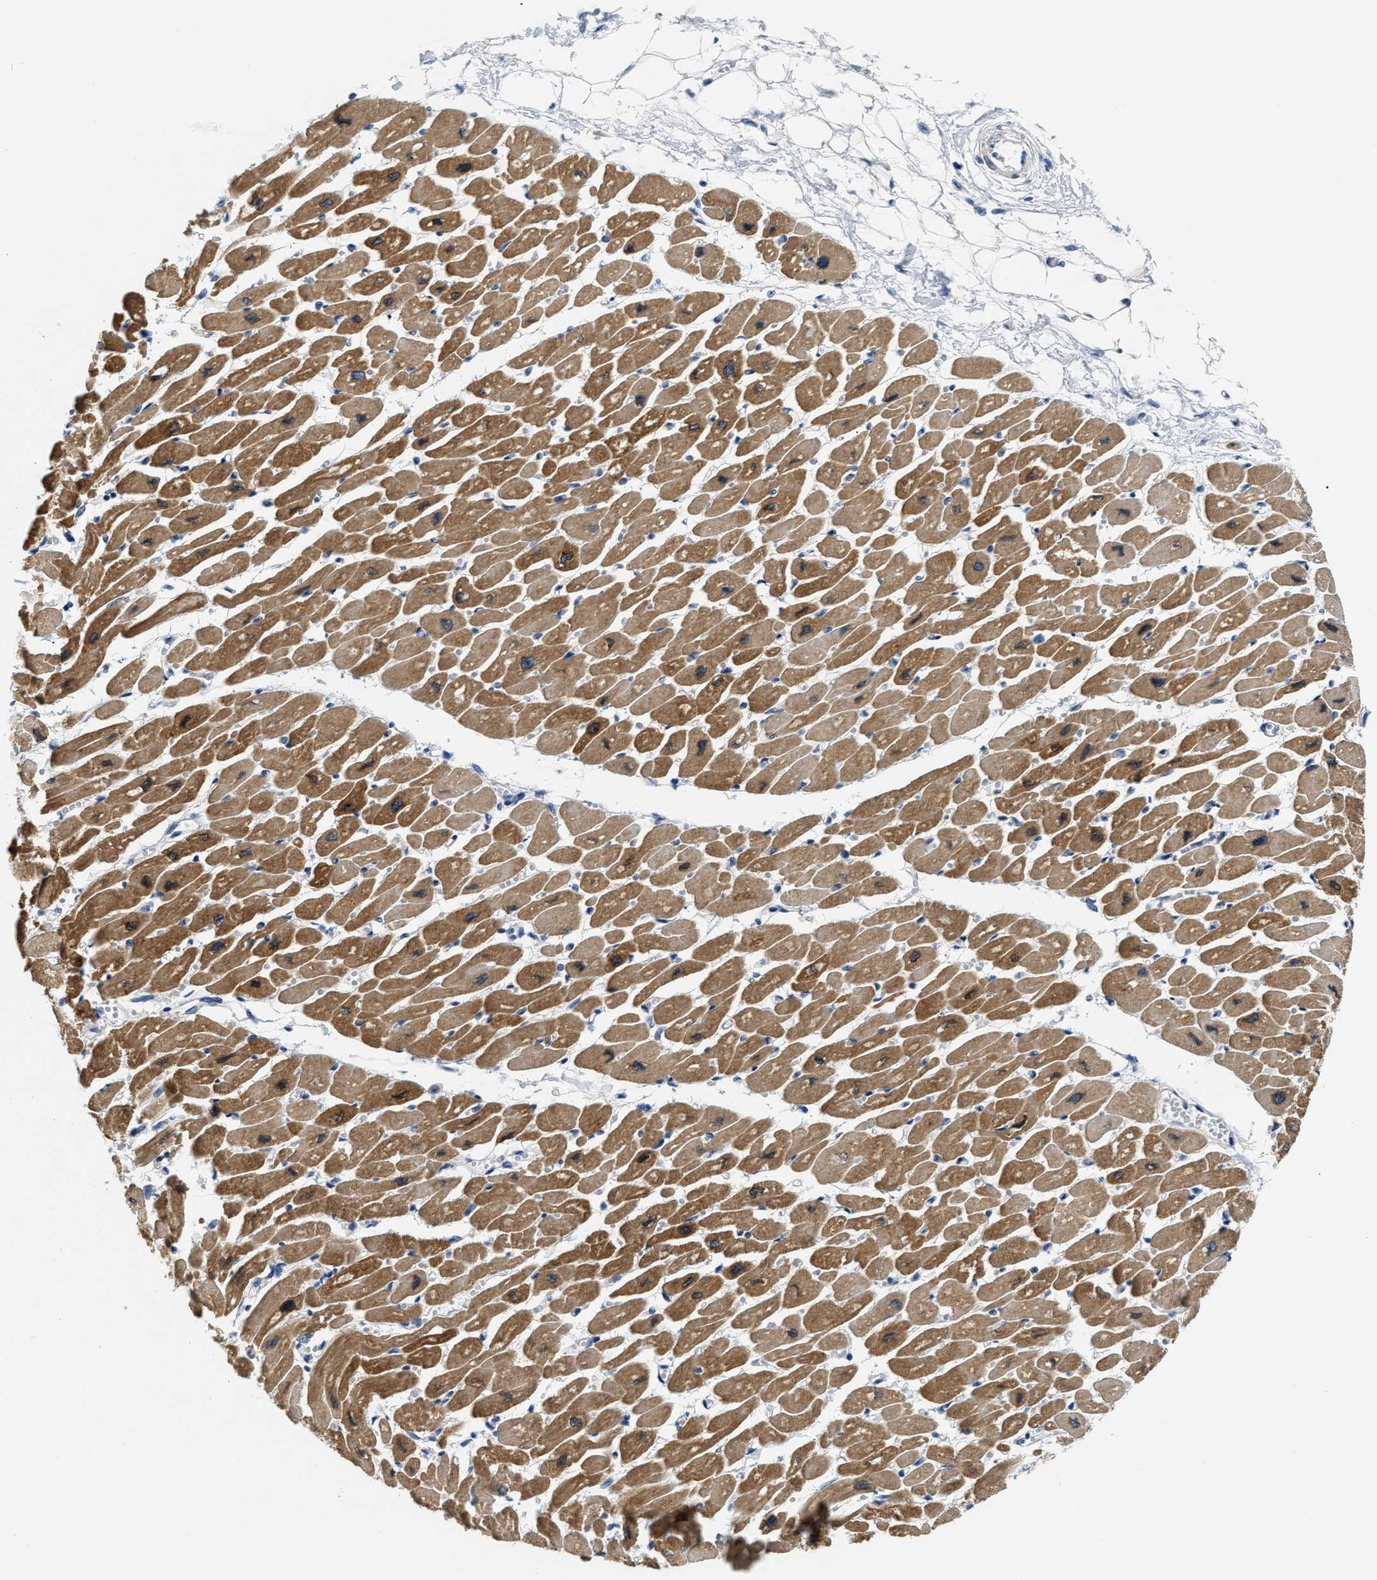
{"staining": {"intensity": "moderate", "quantity": ">75%", "location": "cytoplasmic/membranous"}, "tissue": "heart muscle", "cell_type": "Cardiomyocytes", "image_type": "normal", "snomed": [{"axis": "morphology", "description": "Normal tissue, NOS"}, {"axis": "topography", "description": "Heart"}], "caption": "Immunohistochemical staining of benign heart muscle exhibits moderate cytoplasmic/membranous protein staining in about >75% of cardiomyocytes.", "gene": "CLGN", "patient": {"sex": "female", "age": 54}}